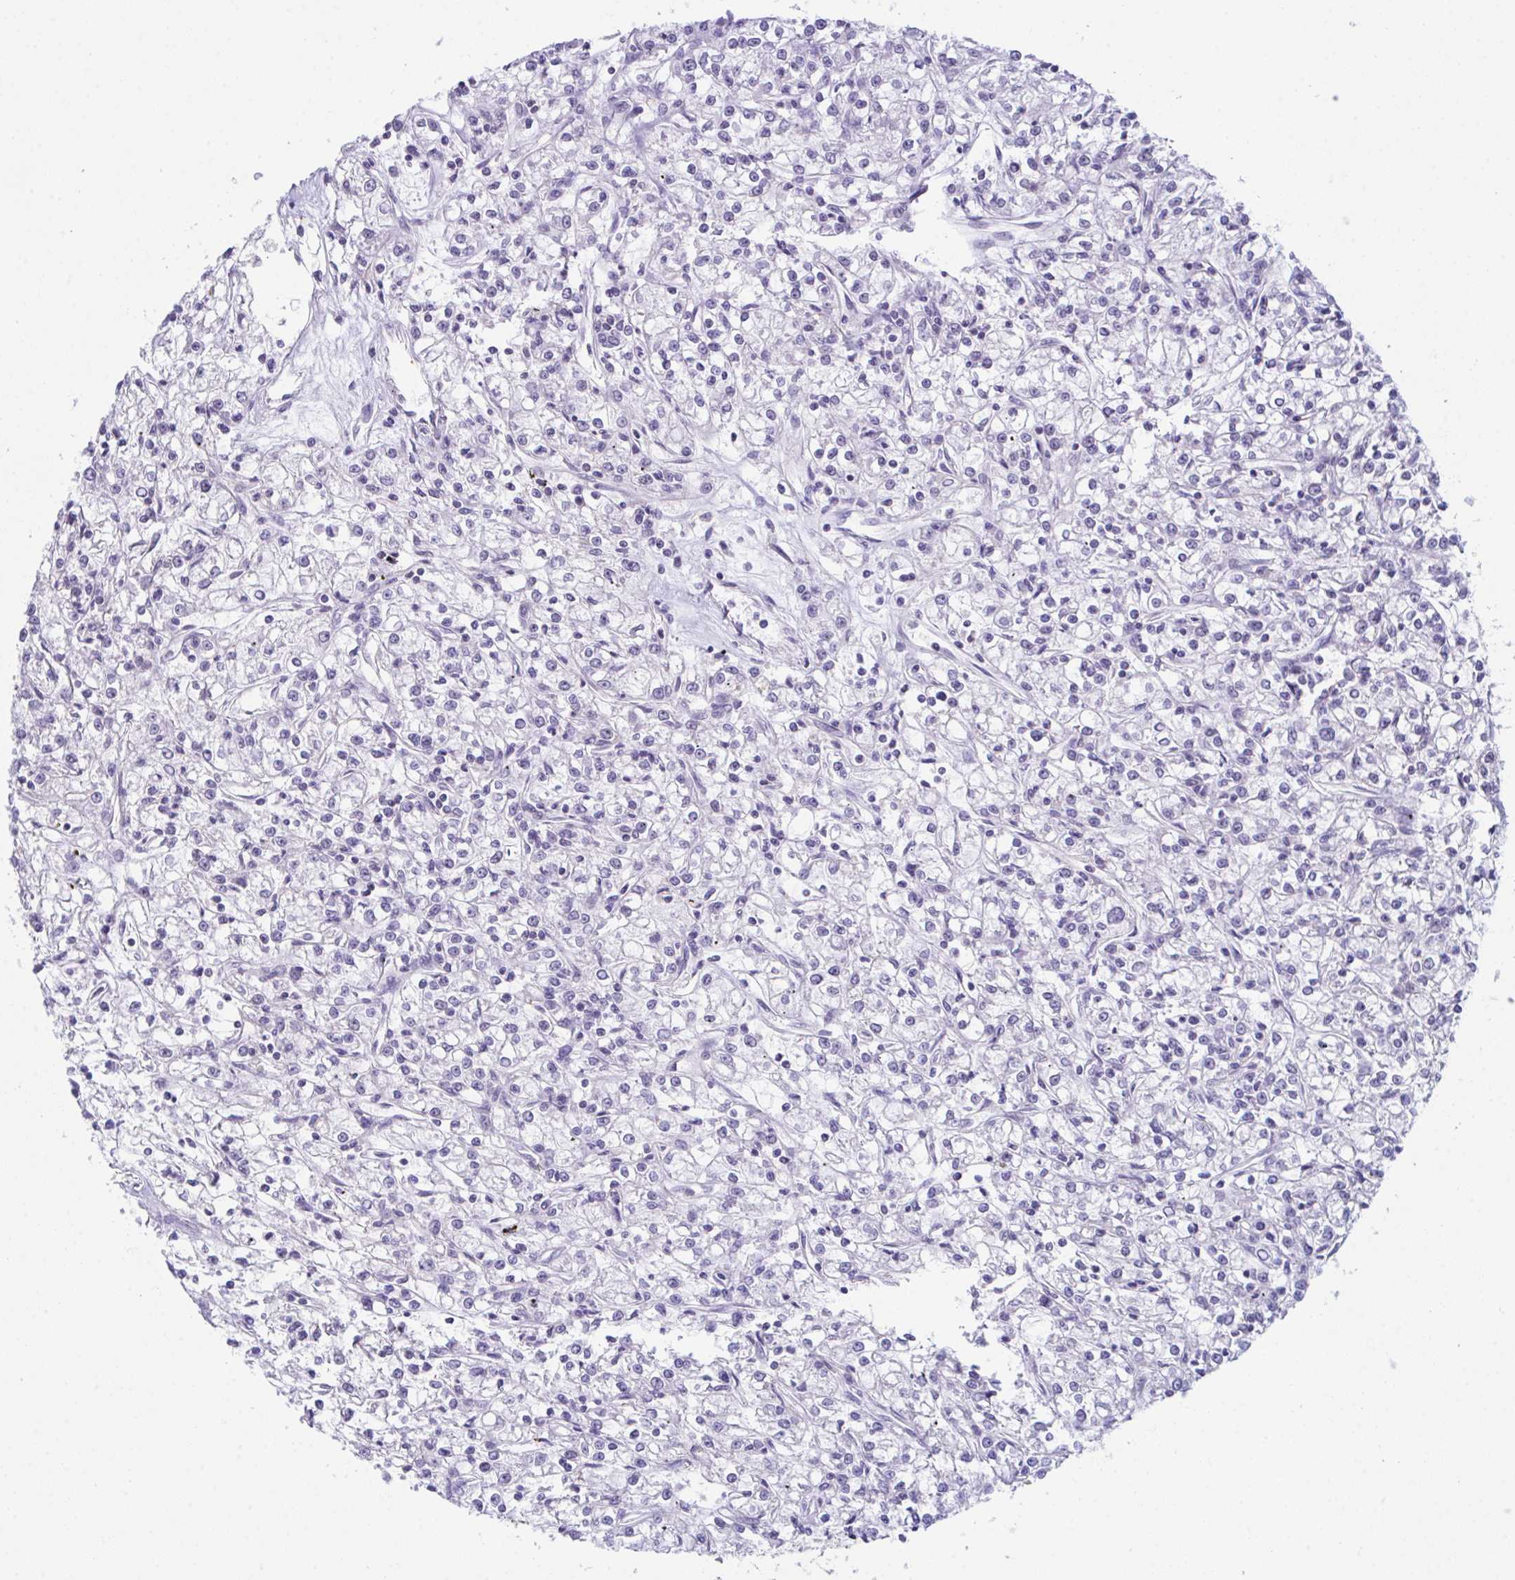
{"staining": {"intensity": "negative", "quantity": "none", "location": "none"}, "tissue": "renal cancer", "cell_type": "Tumor cells", "image_type": "cancer", "snomed": [{"axis": "morphology", "description": "Adenocarcinoma, NOS"}, {"axis": "topography", "description": "Kidney"}], "caption": "There is no significant expression in tumor cells of renal adenocarcinoma. The staining was performed using DAB (3,3'-diaminobenzidine) to visualize the protein expression in brown, while the nuclei were stained in blue with hematoxylin (Magnification: 20x).", "gene": "ATP6V0D2", "patient": {"sex": "female", "age": 59}}